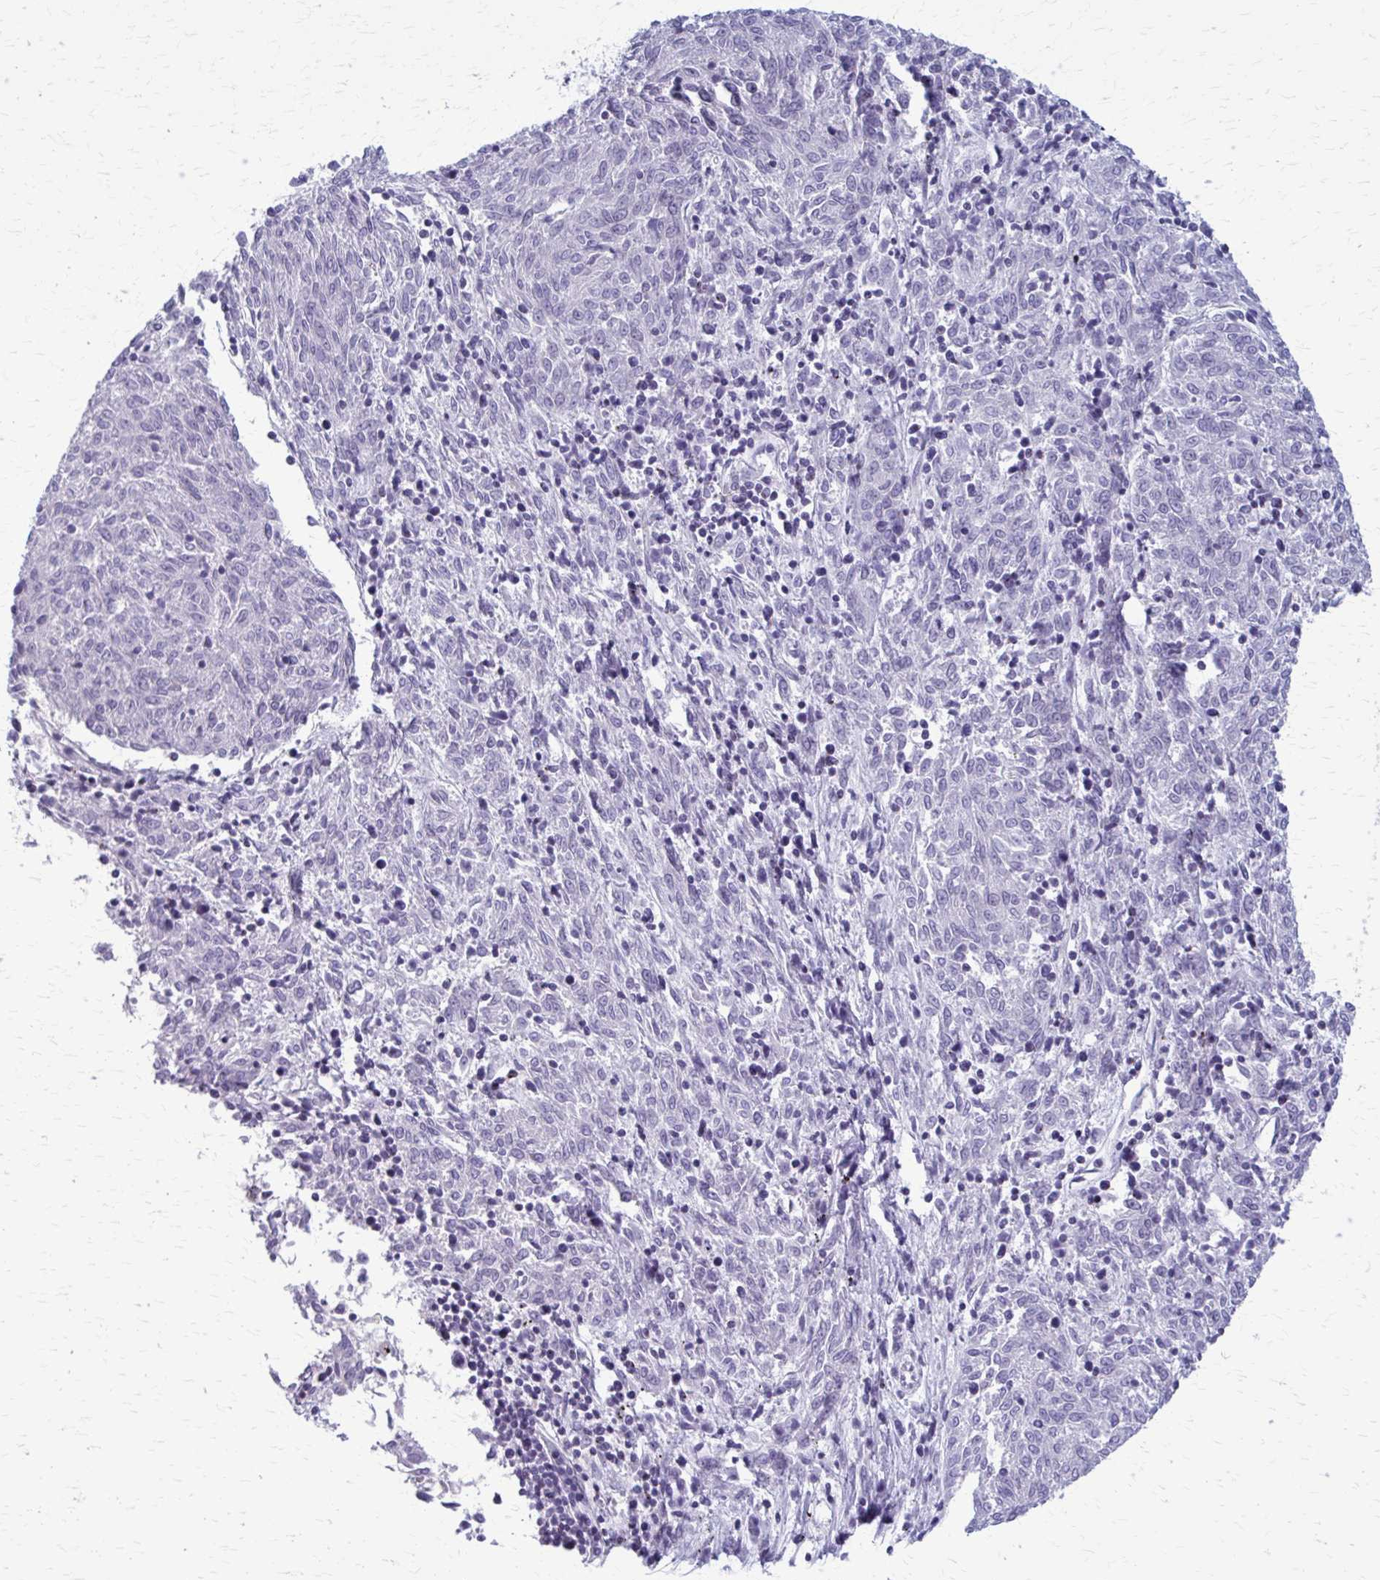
{"staining": {"intensity": "negative", "quantity": "none", "location": "none"}, "tissue": "melanoma", "cell_type": "Tumor cells", "image_type": "cancer", "snomed": [{"axis": "morphology", "description": "Malignant melanoma, NOS"}, {"axis": "topography", "description": "Skin"}], "caption": "High power microscopy photomicrograph of an IHC photomicrograph of malignant melanoma, revealing no significant staining in tumor cells. (IHC, brightfield microscopy, high magnification).", "gene": "PEDS1", "patient": {"sex": "female", "age": 72}}